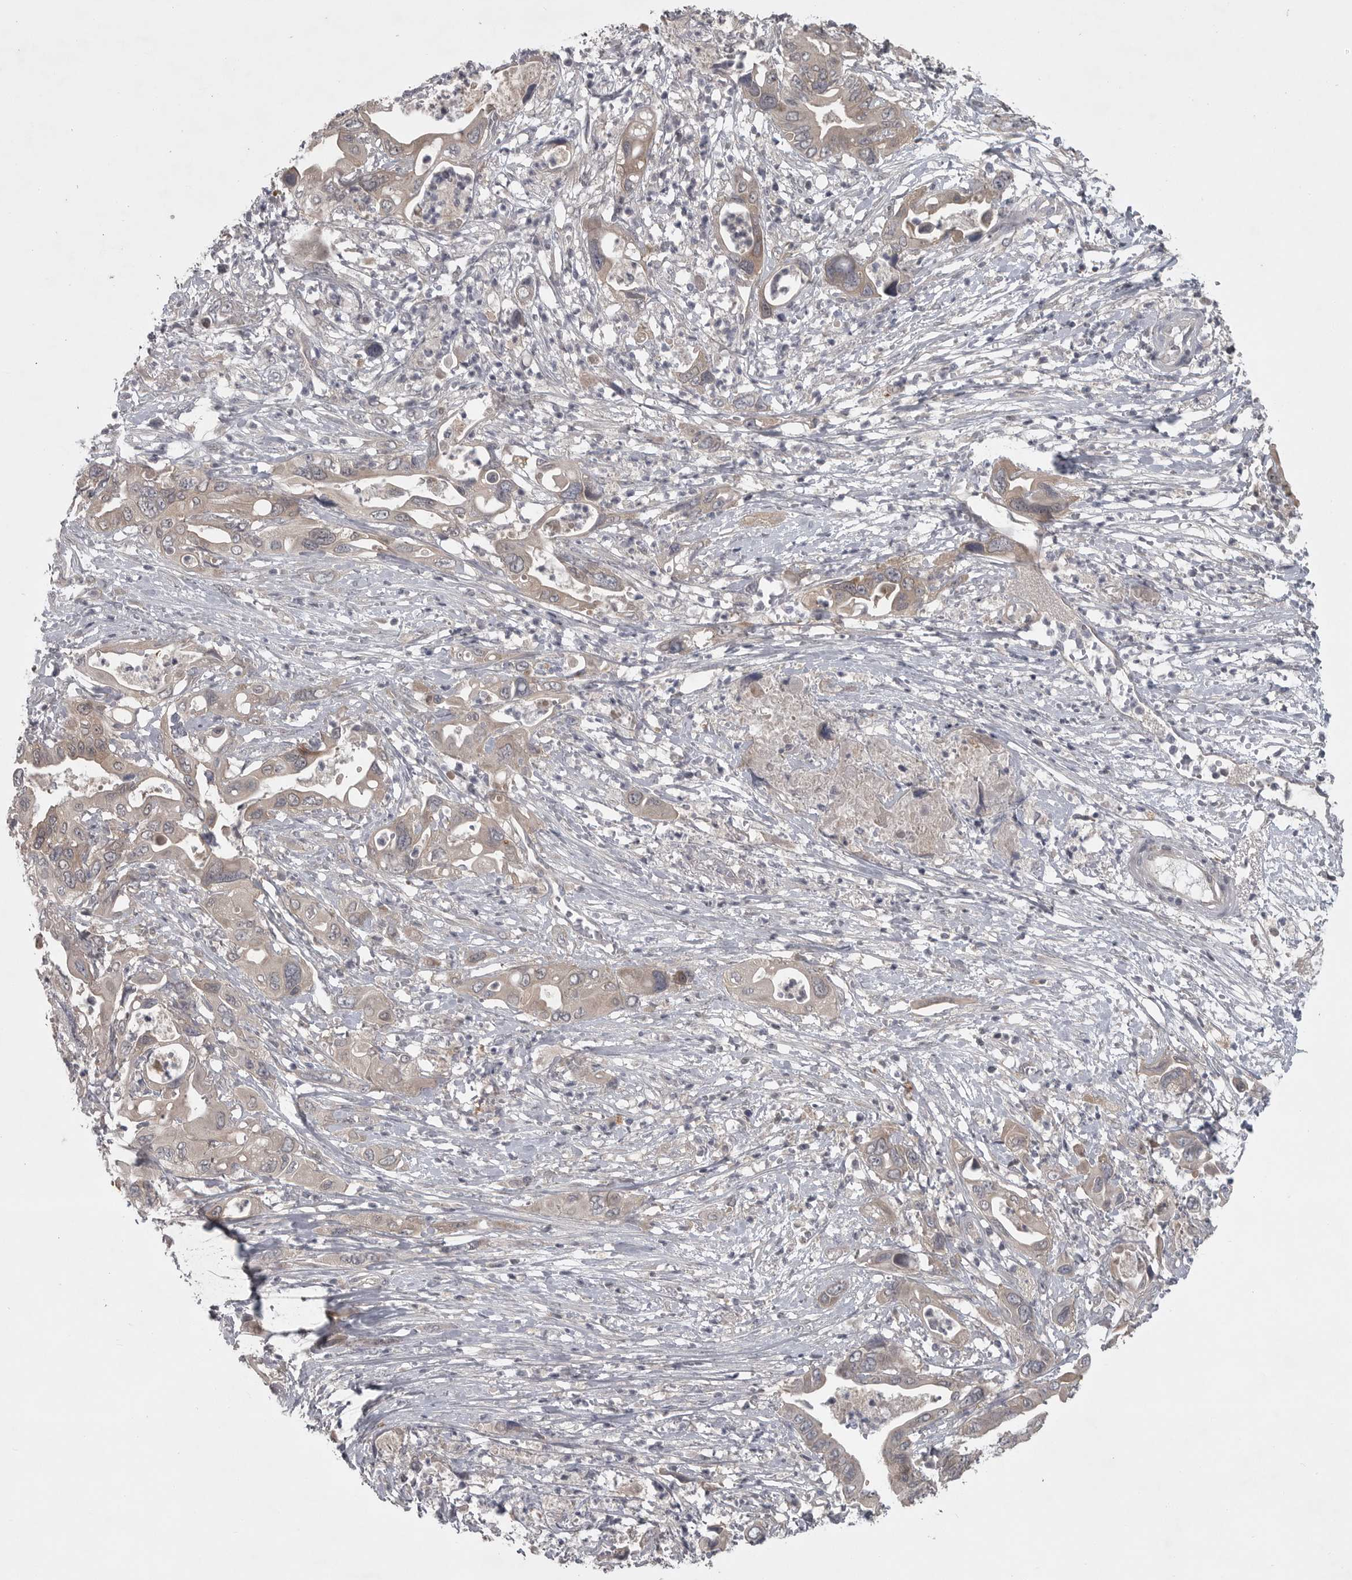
{"staining": {"intensity": "weak", "quantity": "25%-75%", "location": "cytoplasmic/membranous"}, "tissue": "pancreatic cancer", "cell_type": "Tumor cells", "image_type": "cancer", "snomed": [{"axis": "morphology", "description": "Adenocarcinoma, NOS"}, {"axis": "topography", "description": "Pancreas"}], "caption": "Immunohistochemistry (IHC) photomicrograph of neoplastic tissue: adenocarcinoma (pancreatic) stained using IHC displays low levels of weak protein expression localized specifically in the cytoplasmic/membranous of tumor cells, appearing as a cytoplasmic/membranous brown color.", "gene": "PHF13", "patient": {"sex": "male", "age": 66}}